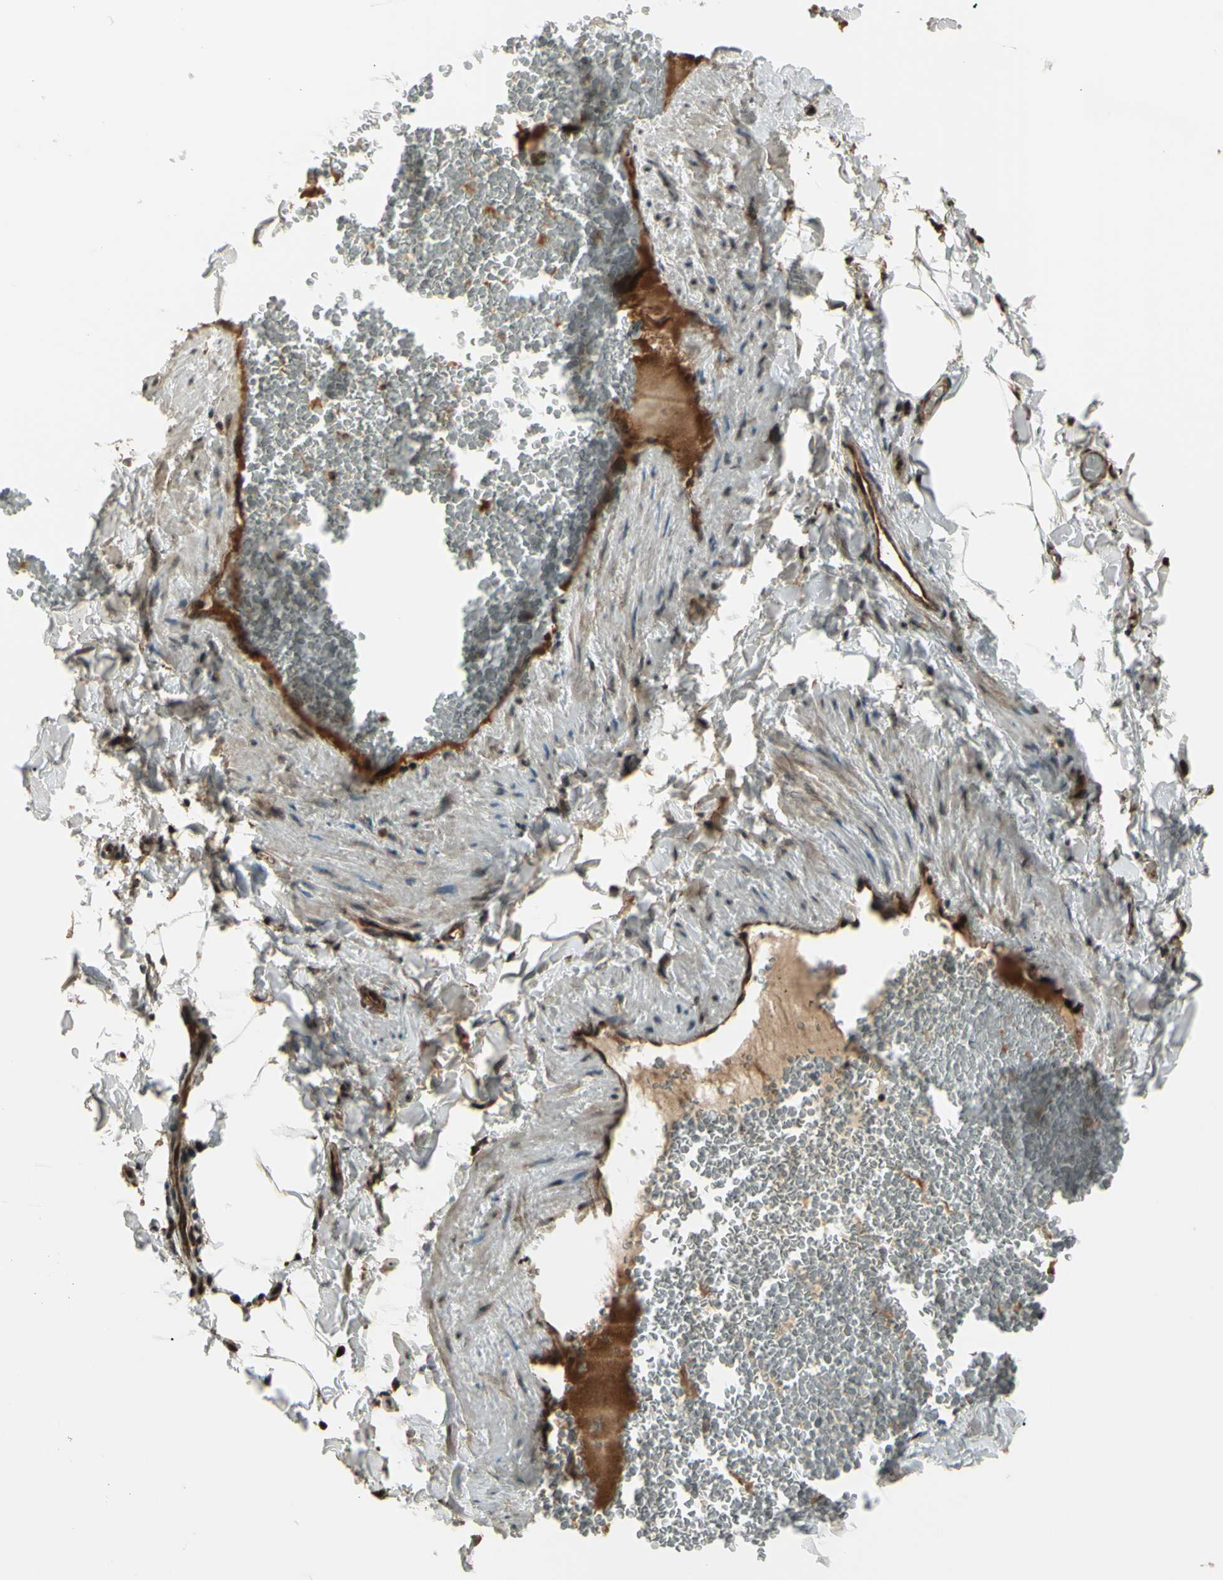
{"staining": {"intensity": "moderate", "quantity": ">75%", "location": "cytoplasmic/membranous"}, "tissue": "adipose tissue", "cell_type": "Adipocytes", "image_type": "normal", "snomed": [{"axis": "morphology", "description": "Normal tissue, NOS"}, {"axis": "topography", "description": "Vascular tissue"}], "caption": "A histopathology image of adipose tissue stained for a protein displays moderate cytoplasmic/membranous brown staining in adipocytes.", "gene": "OSTM1", "patient": {"sex": "male", "age": 41}}